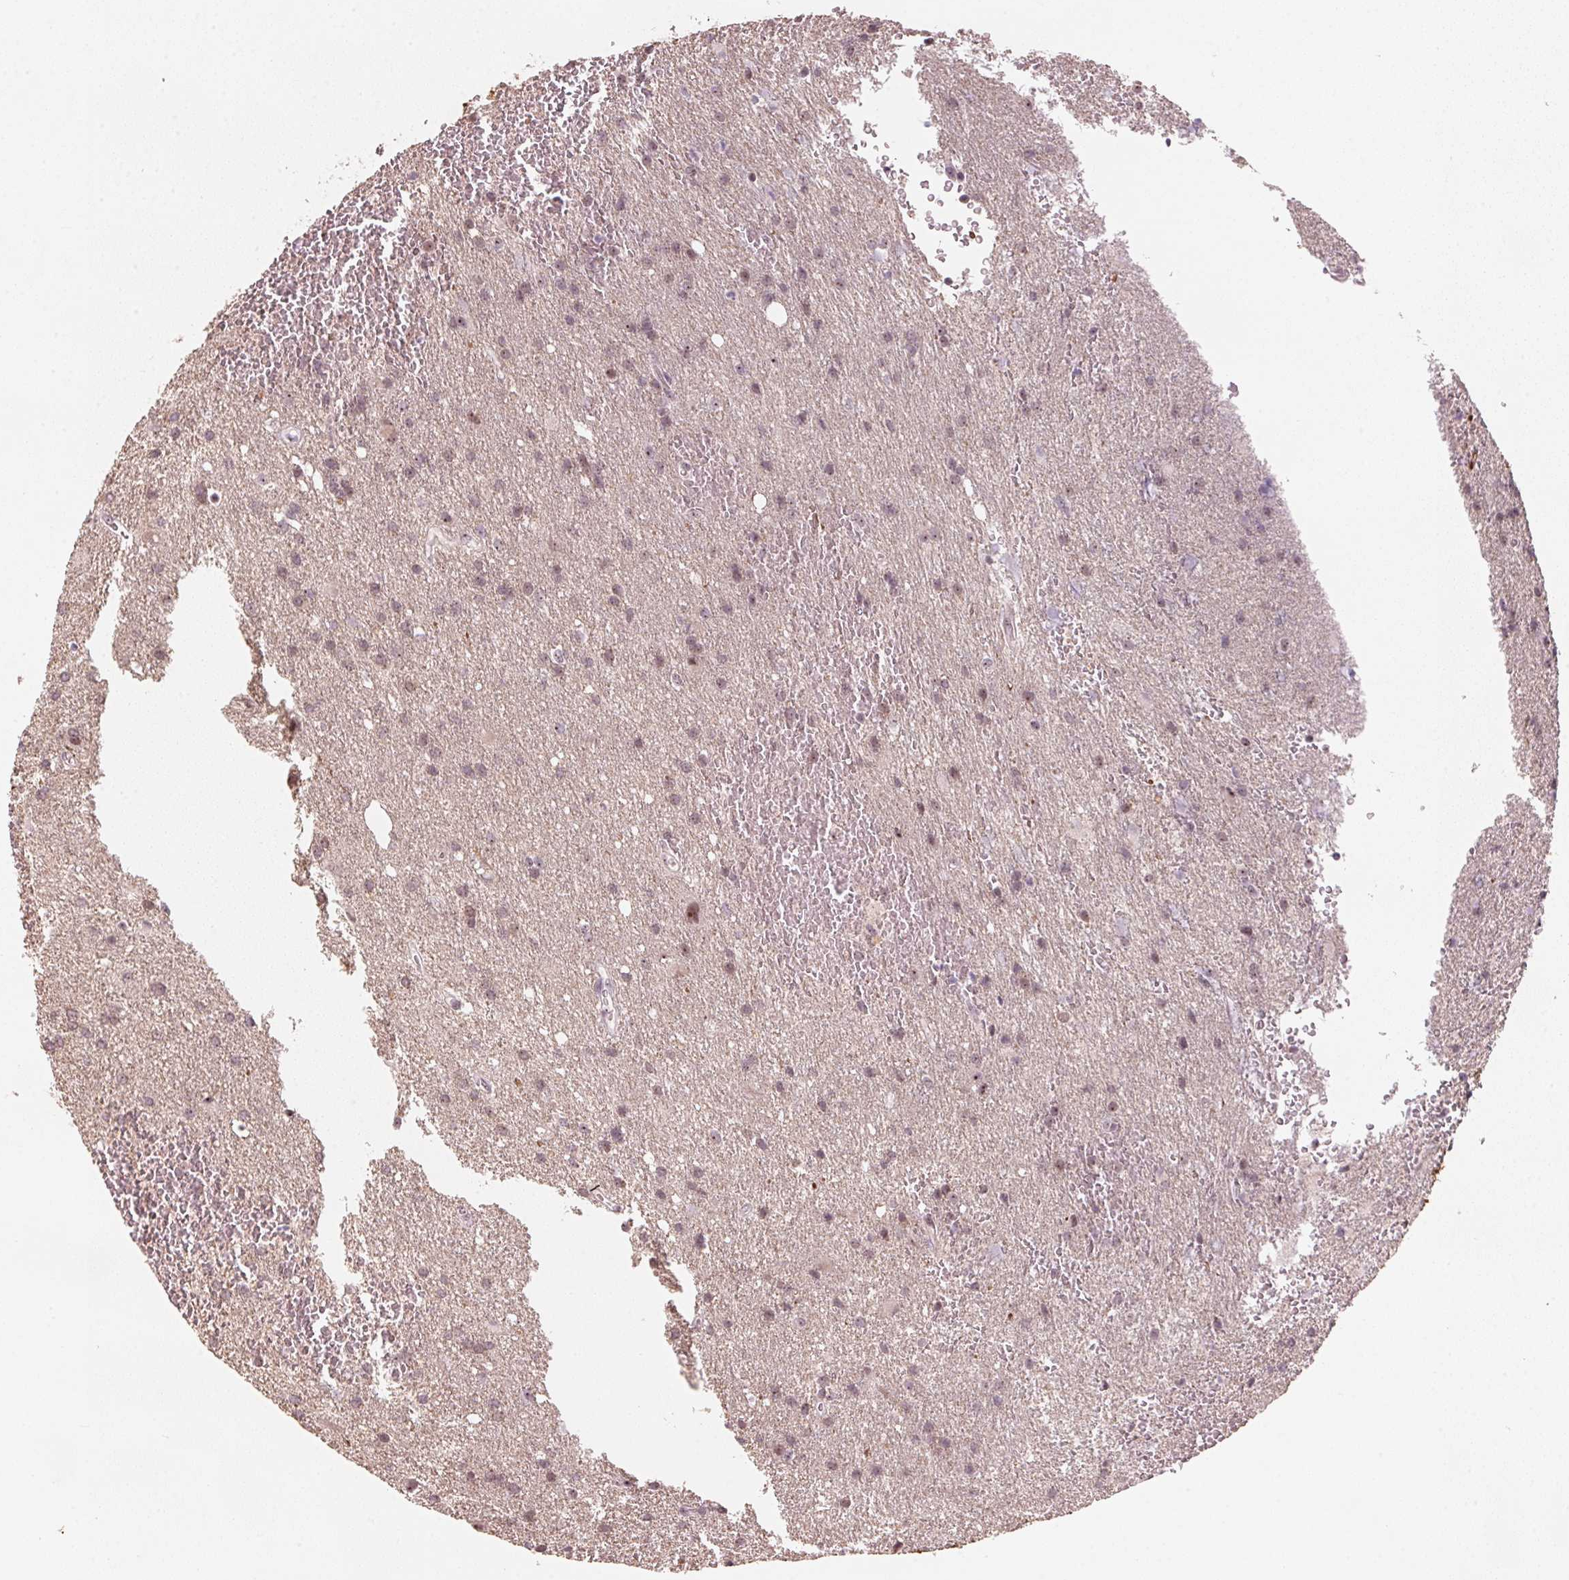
{"staining": {"intensity": "weak", "quantity": "25%-75%", "location": "nuclear"}, "tissue": "glioma", "cell_type": "Tumor cells", "image_type": "cancer", "snomed": [{"axis": "morphology", "description": "Glioma, malignant, Low grade"}, {"axis": "topography", "description": "Brain"}], "caption": "Immunohistochemical staining of human glioma shows low levels of weak nuclear protein expression in approximately 25%-75% of tumor cells.", "gene": "DNTTIP2", "patient": {"sex": "male", "age": 66}}